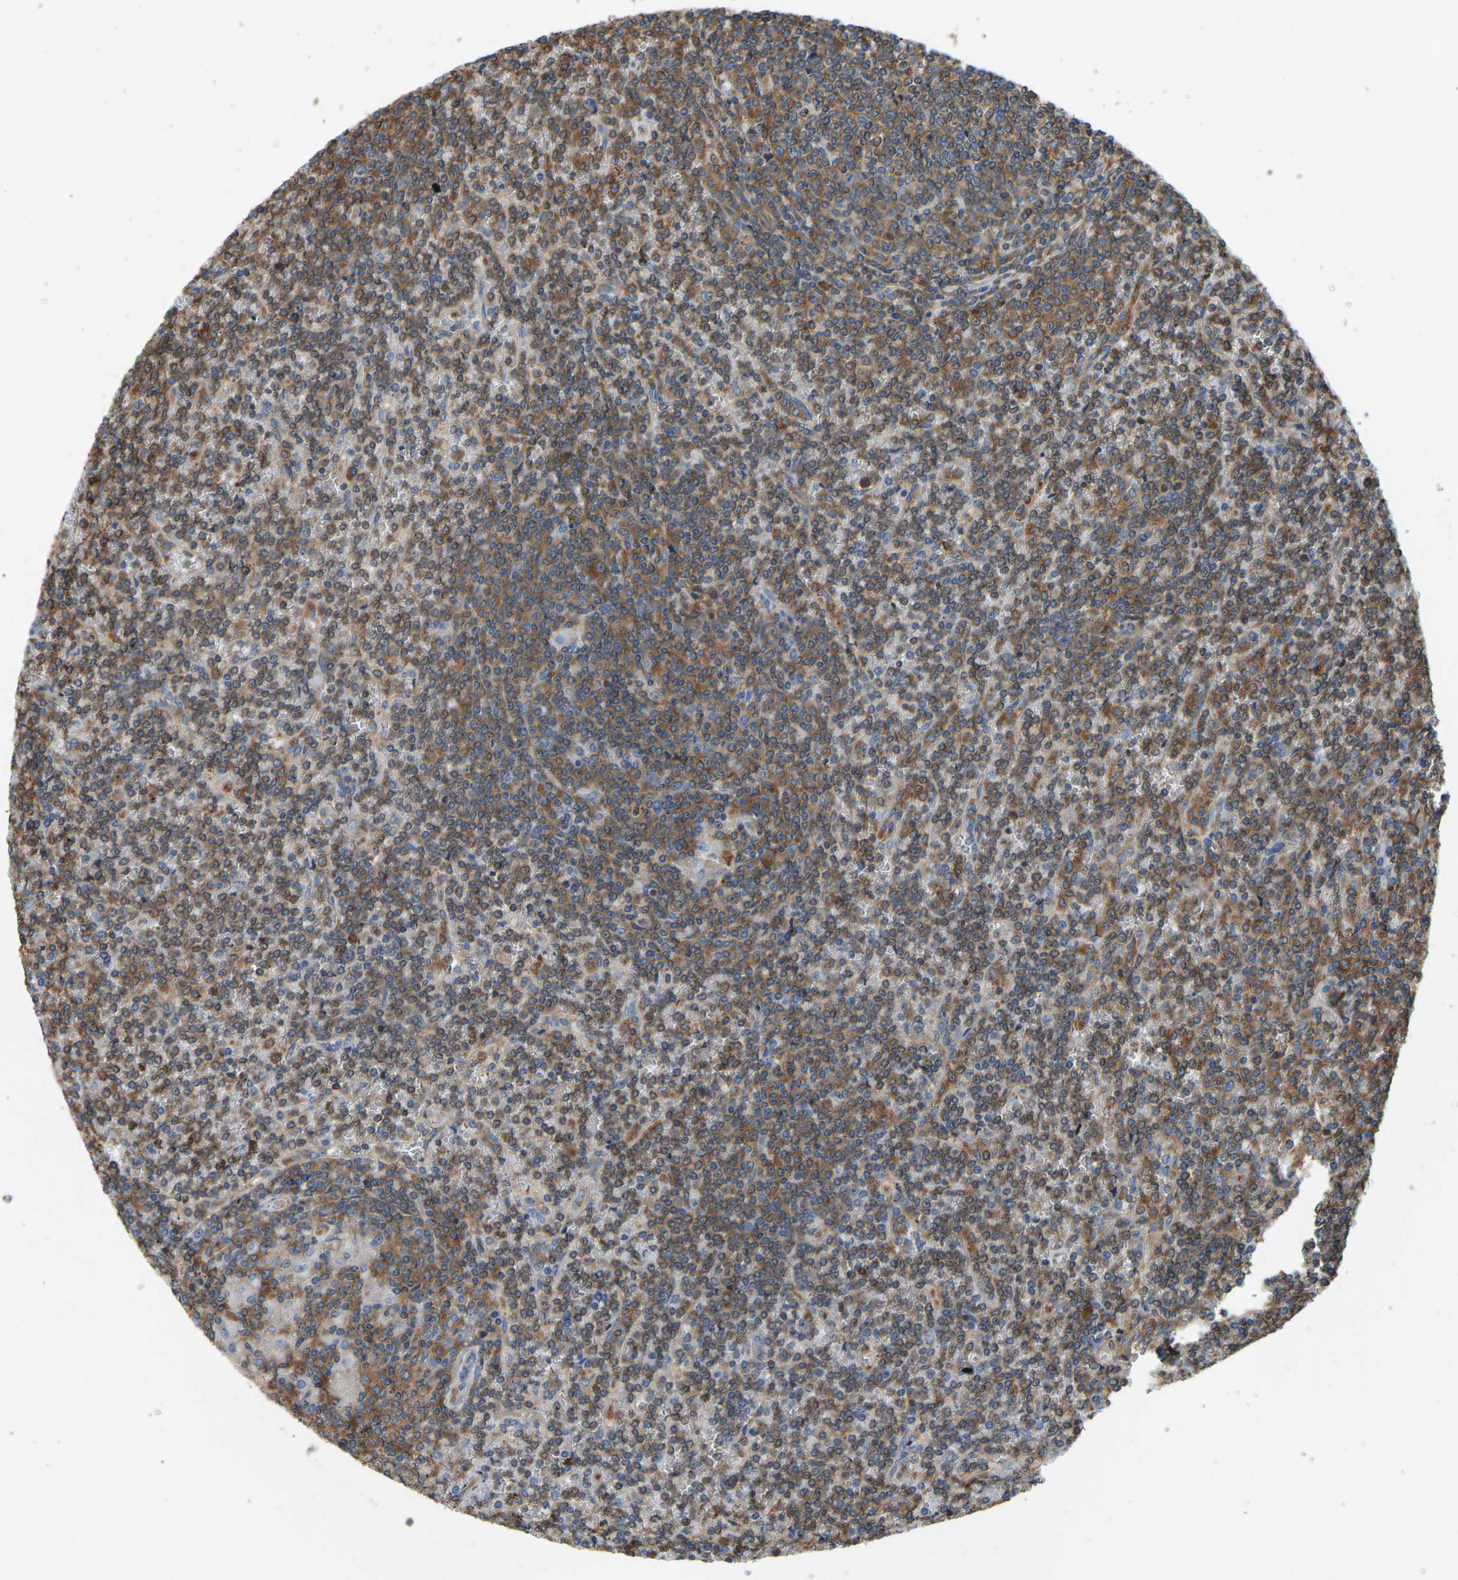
{"staining": {"intensity": "moderate", "quantity": ">75%", "location": "cytoplasmic/membranous"}, "tissue": "lymphoma", "cell_type": "Tumor cells", "image_type": "cancer", "snomed": [{"axis": "morphology", "description": "Malignant lymphoma, non-Hodgkin's type, Low grade"}, {"axis": "topography", "description": "Spleen"}], "caption": "Immunohistochemistry (IHC) of human lymphoma reveals medium levels of moderate cytoplasmic/membranous positivity in approximately >75% of tumor cells.", "gene": "RPS6KB2", "patient": {"sex": "female", "age": 19}}